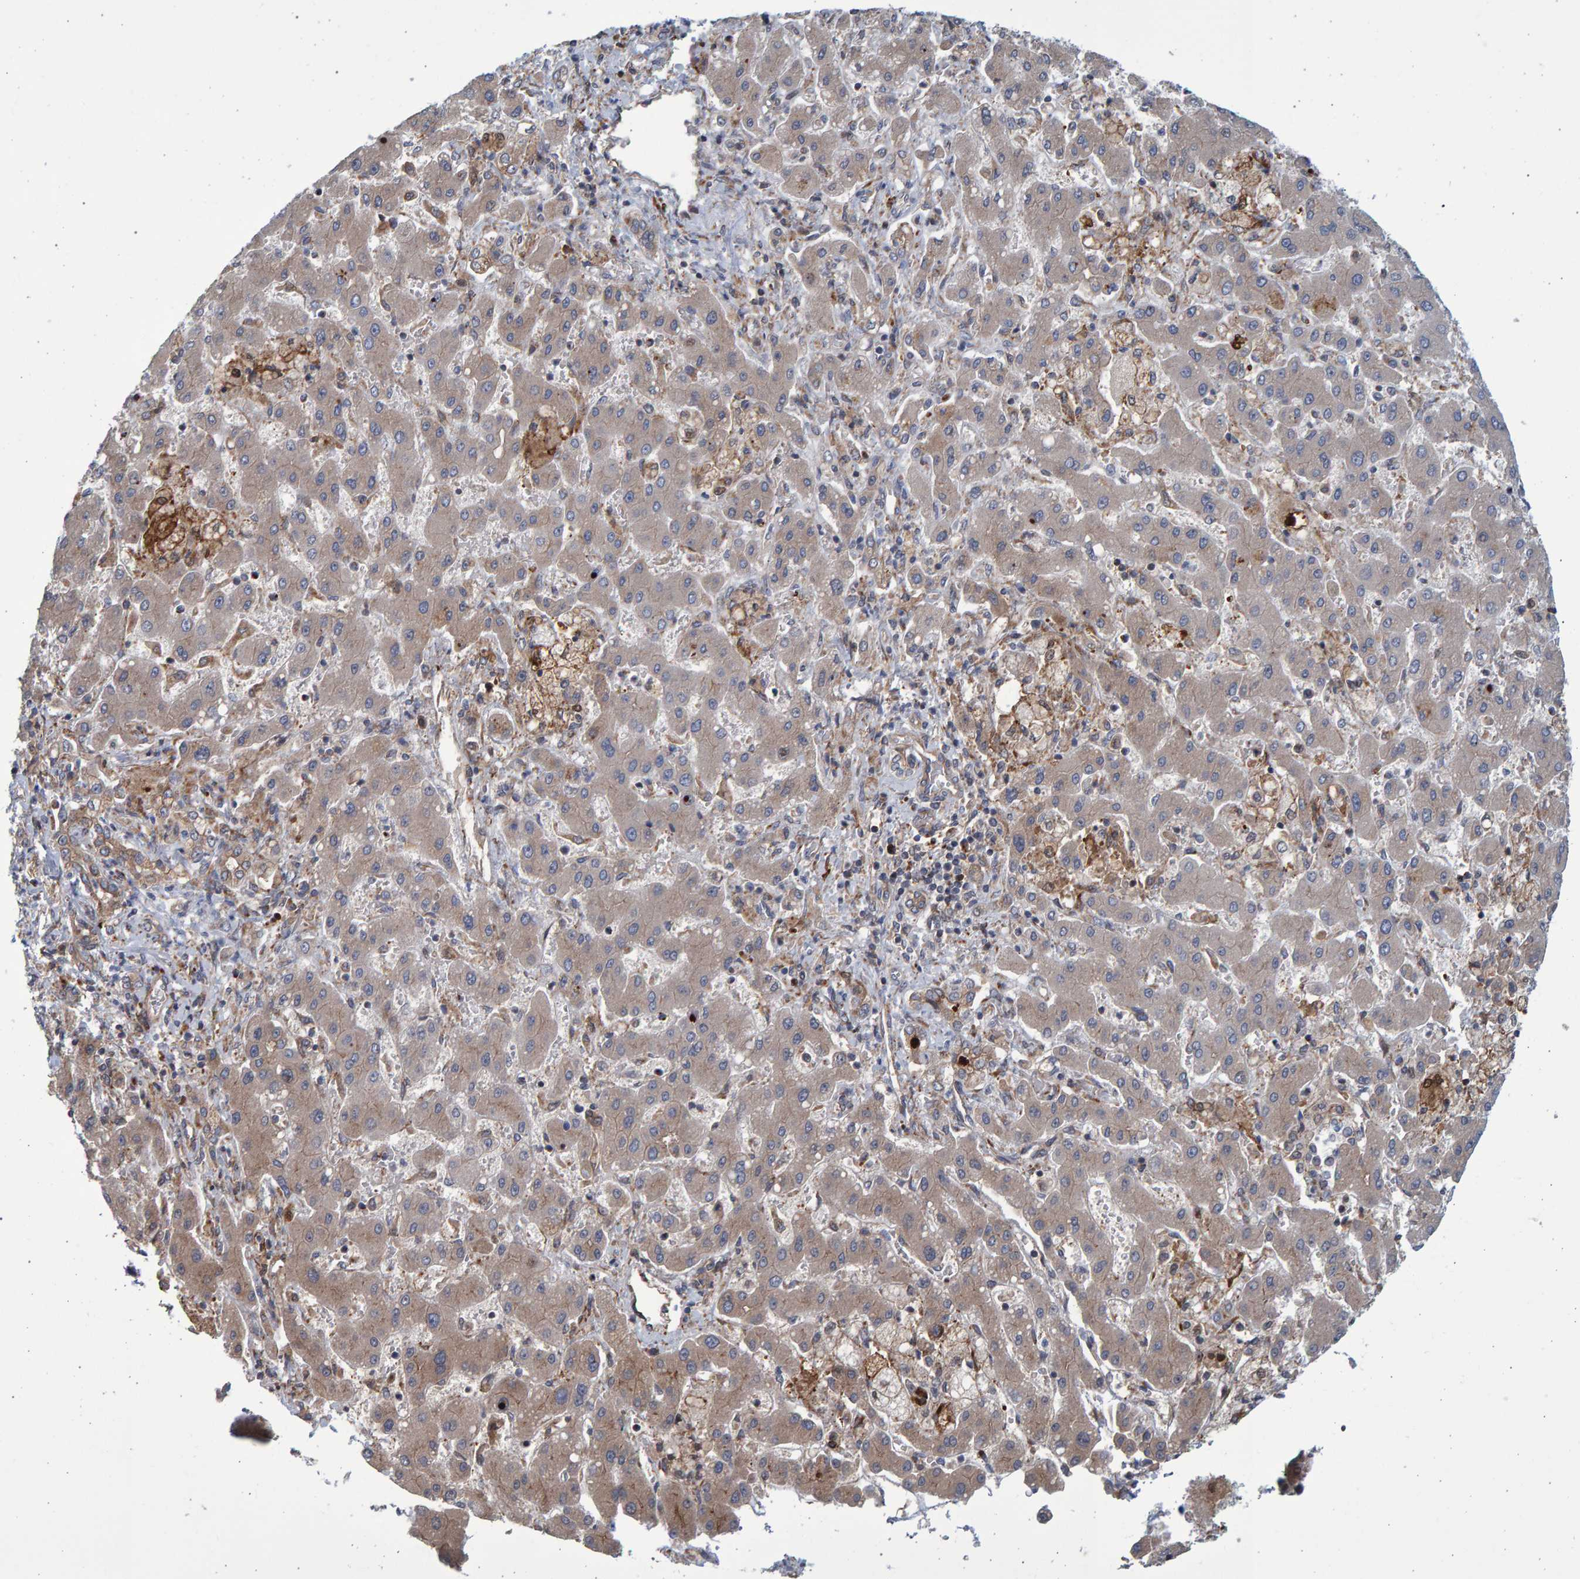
{"staining": {"intensity": "weak", "quantity": "<25%", "location": "cytoplasmic/membranous"}, "tissue": "liver cancer", "cell_type": "Tumor cells", "image_type": "cancer", "snomed": [{"axis": "morphology", "description": "Cholangiocarcinoma"}, {"axis": "topography", "description": "Liver"}], "caption": "This is an immunohistochemistry (IHC) histopathology image of human cholangiocarcinoma (liver). There is no staining in tumor cells.", "gene": "LRBA", "patient": {"sex": "male", "age": 50}}